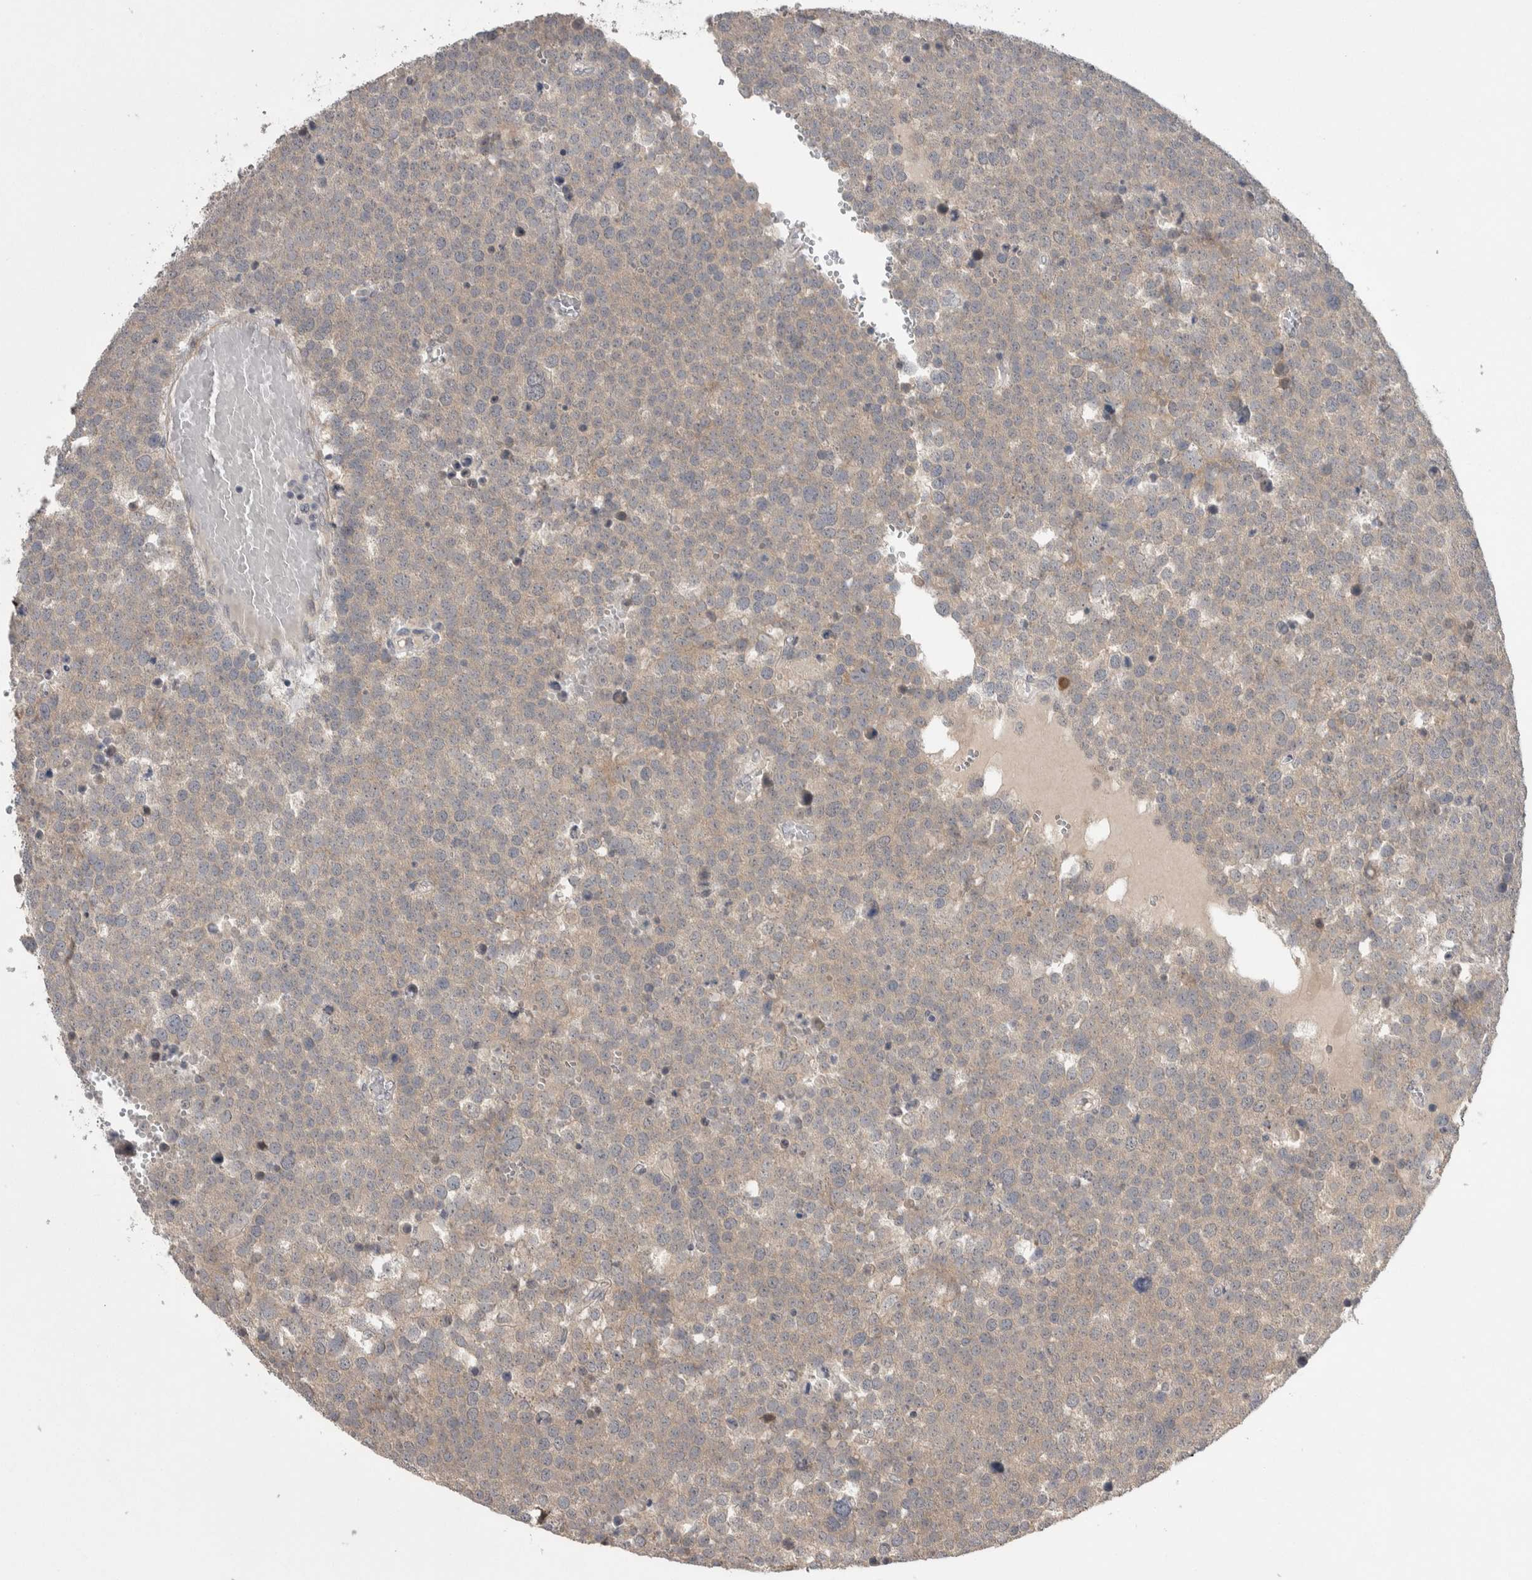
{"staining": {"intensity": "weak", "quantity": "25%-75%", "location": "cytoplasmic/membranous"}, "tissue": "testis cancer", "cell_type": "Tumor cells", "image_type": "cancer", "snomed": [{"axis": "morphology", "description": "Seminoma, NOS"}, {"axis": "topography", "description": "Testis"}], "caption": "The image exhibits staining of testis cancer, revealing weak cytoplasmic/membranous protein staining (brown color) within tumor cells.", "gene": "CUL2", "patient": {"sex": "male", "age": 71}}